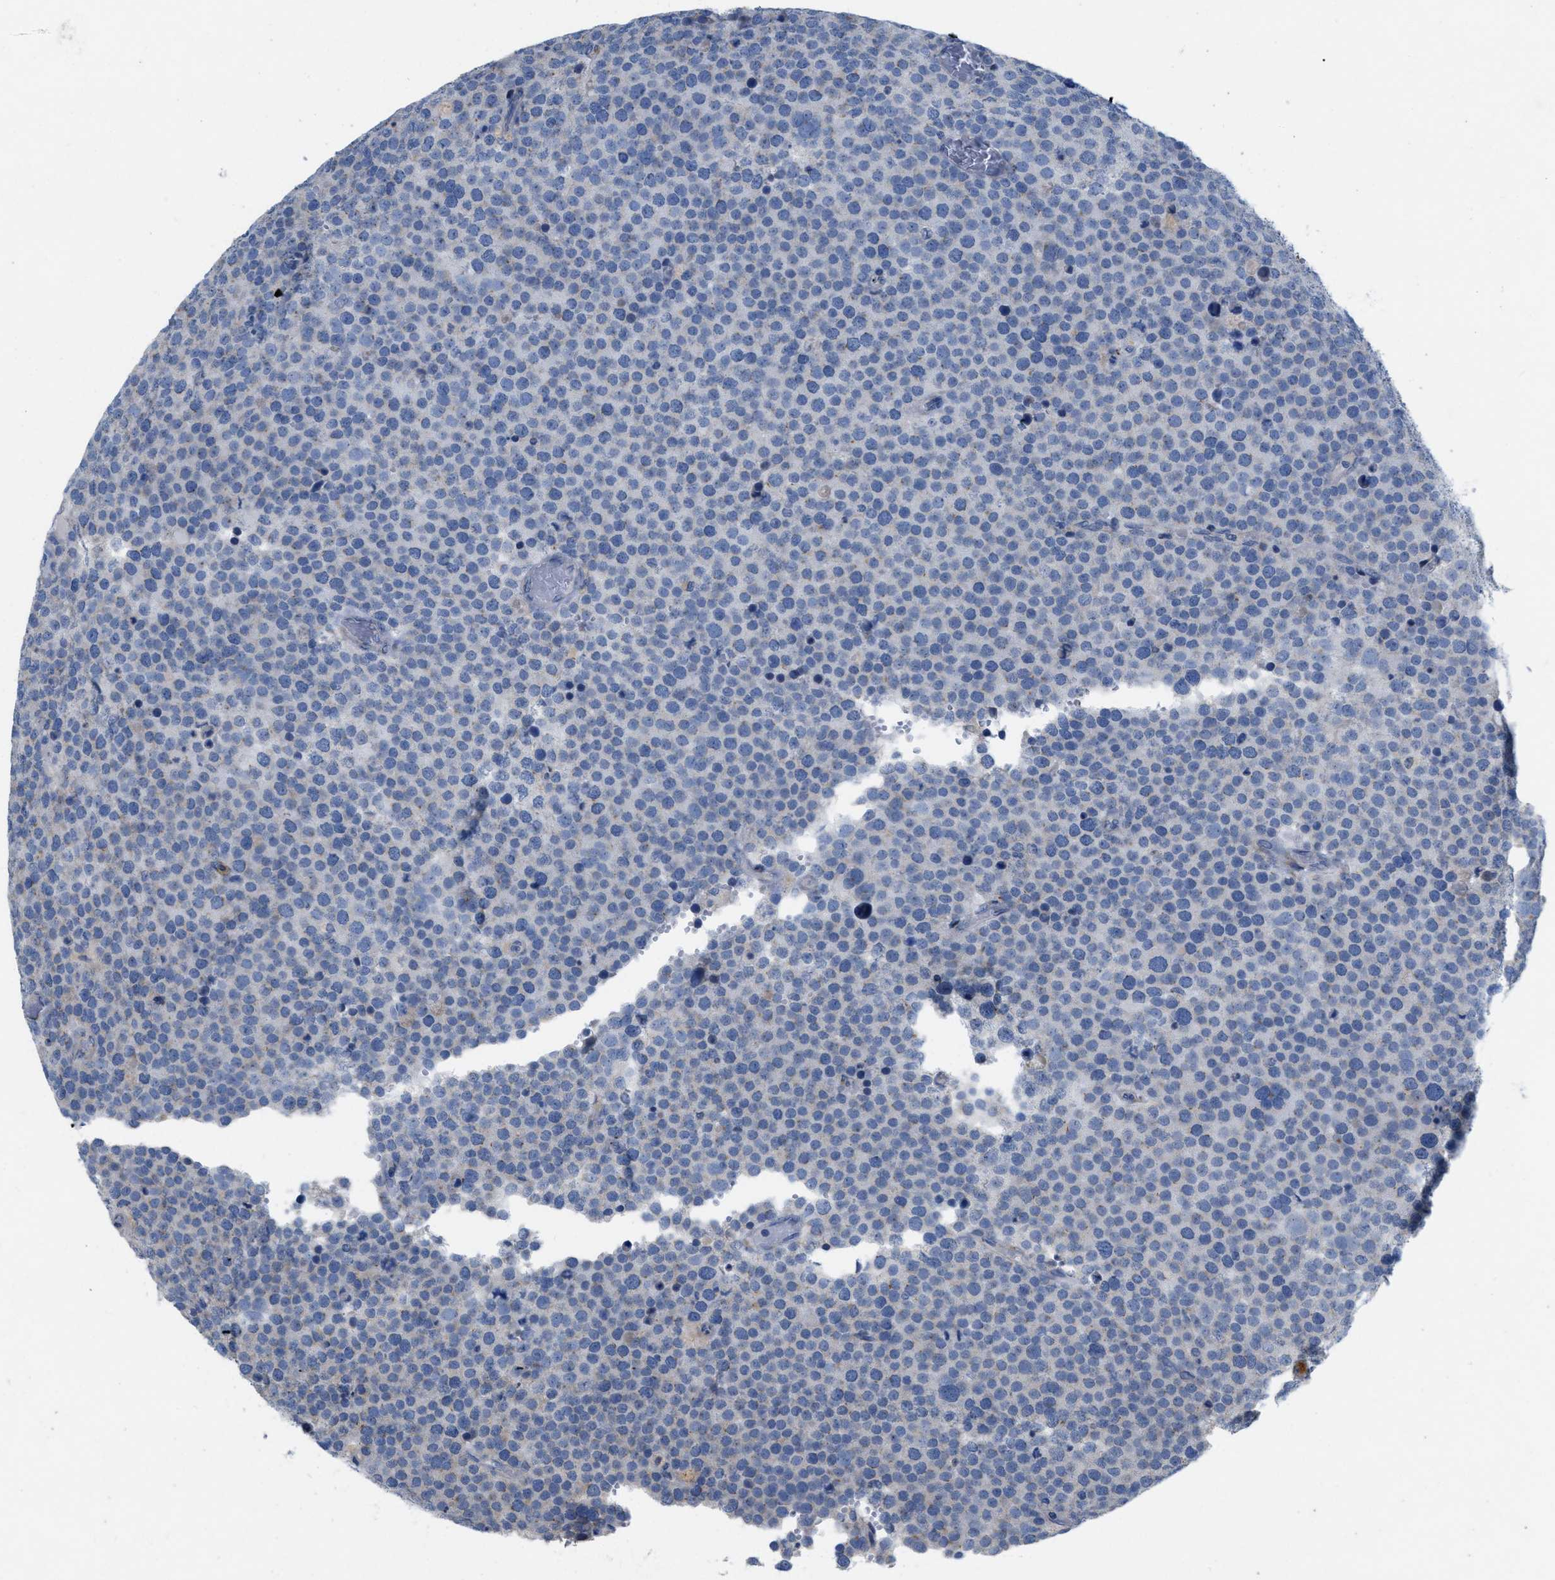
{"staining": {"intensity": "negative", "quantity": "none", "location": "none"}, "tissue": "testis cancer", "cell_type": "Tumor cells", "image_type": "cancer", "snomed": [{"axis": "morphology", "description": "Normal tissue, NOS"}, {"axis": "morphology", "description": "Seminoma, NOS"}, {"axis": "topography", "description": "Testis"}], "caption": "Immunohistochemistry (IHC) image of neoplastic tissue: testis cancer stained with DAB (3,3'-diaminobenzidine) exhibits no significant protein positivity in tumor cells. (DAB (3,3'-diaminobenzidine) IHC, high magnification).", "gene": "PLPPR5", "patient": {"sex": "male", "age": 71}}